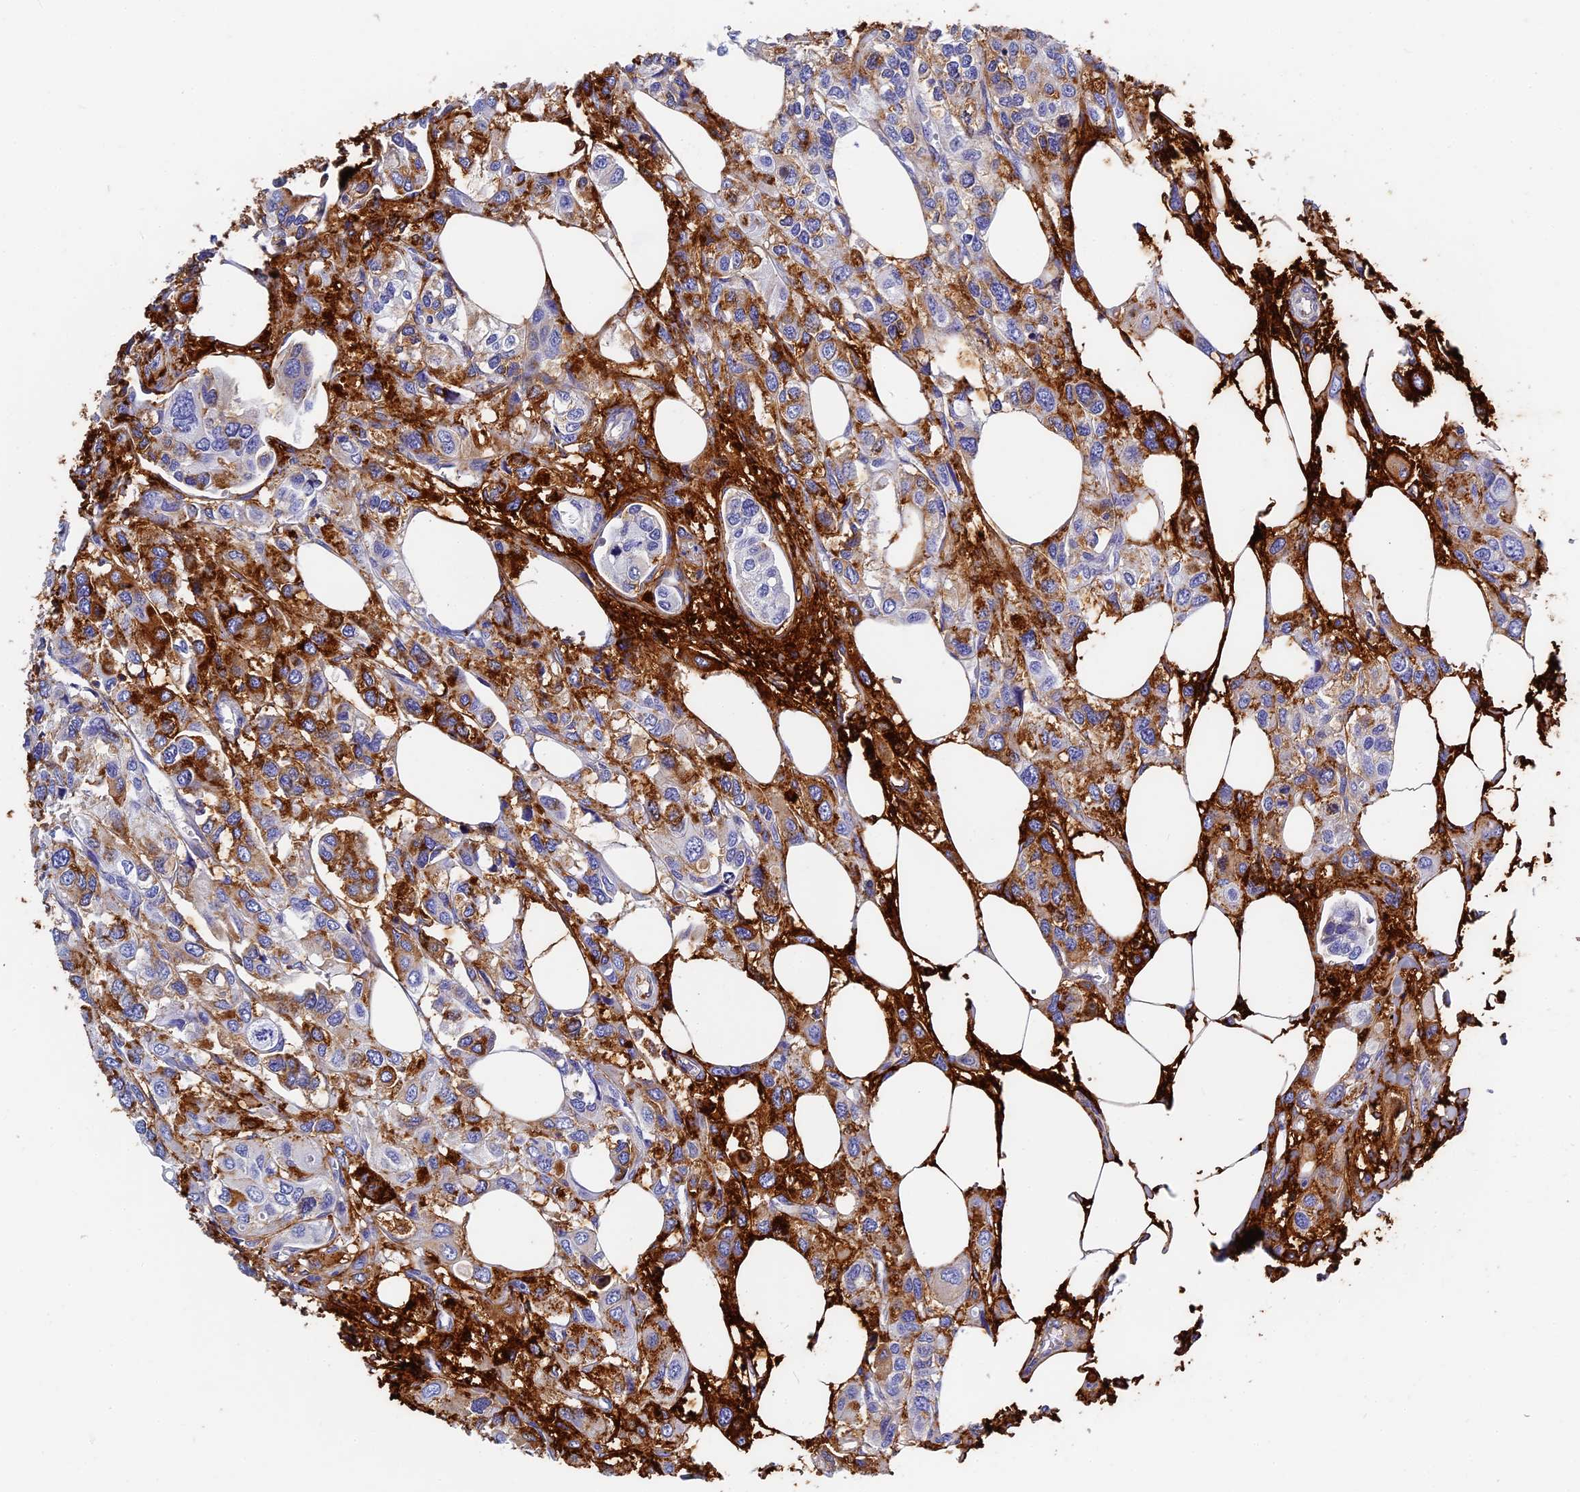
{"staining": {"intensity": "moderate", "quantity": "<25%", "location": "cytoplasmic/membranous"}, "tissue": "urothelial cancer", "cell_type": "Tumor cells", "image_type": "cancer", "snomed": [{"axis": "morphology", "description": "Urothelial carcinoma, High grade"}, {"axis": "topography", "description": "Urinary bladder"}], "caption": "Brown immunohistochemical staining in urothelial cancer displays moderate cytoplasmic/membranous expression in about <25% of tumor cells.", "gene": "ITIH1", "patient": {"sex": "male", "age": 67}}